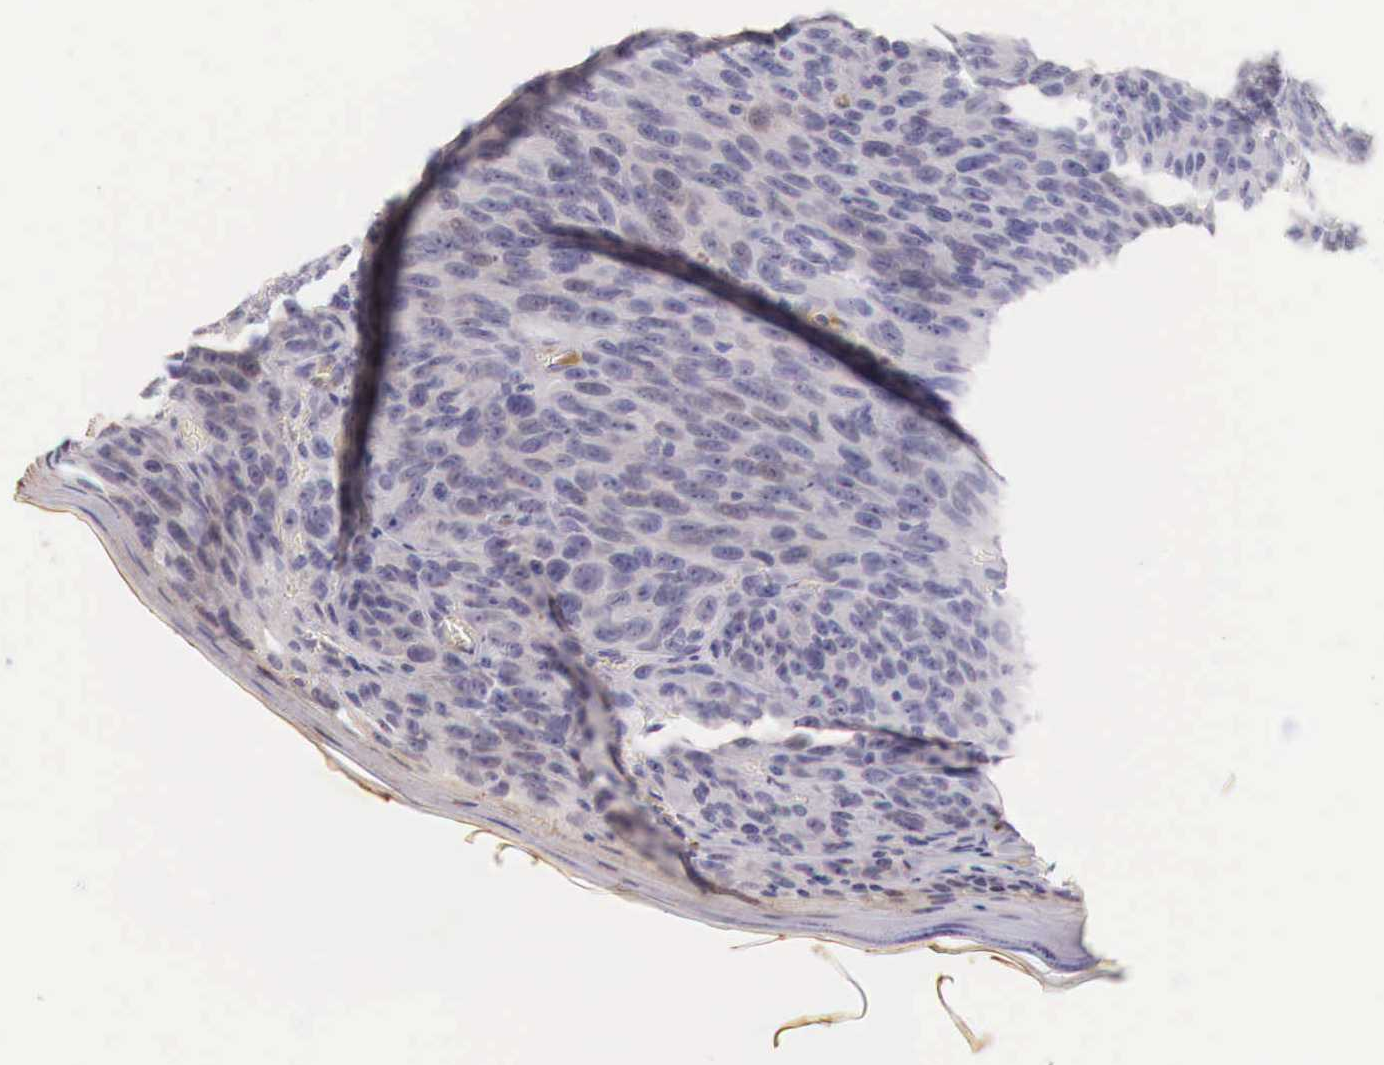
{"staining": {"intensity": "weak", "quantity": "25%-75%", "location": "cytoplasmic/membranous"}, "tissue": "melanoma", "cell_type": "Tumor cells", "image_type": "cancer", "snomed": [{"axis": "morphology", "description": "Malignant melanoma, NOS"}, {"axis": "topography", "description": "Skin"}], "caption": "A micrograph showing weak cytoplasmic/membranous positivity in approximately 25%-75% of tumor cells in melanoma, as visualized by brown immunohistochemical staining.", "gene": "ITIH6", "patient": {"sex": "male", "age": 76}}